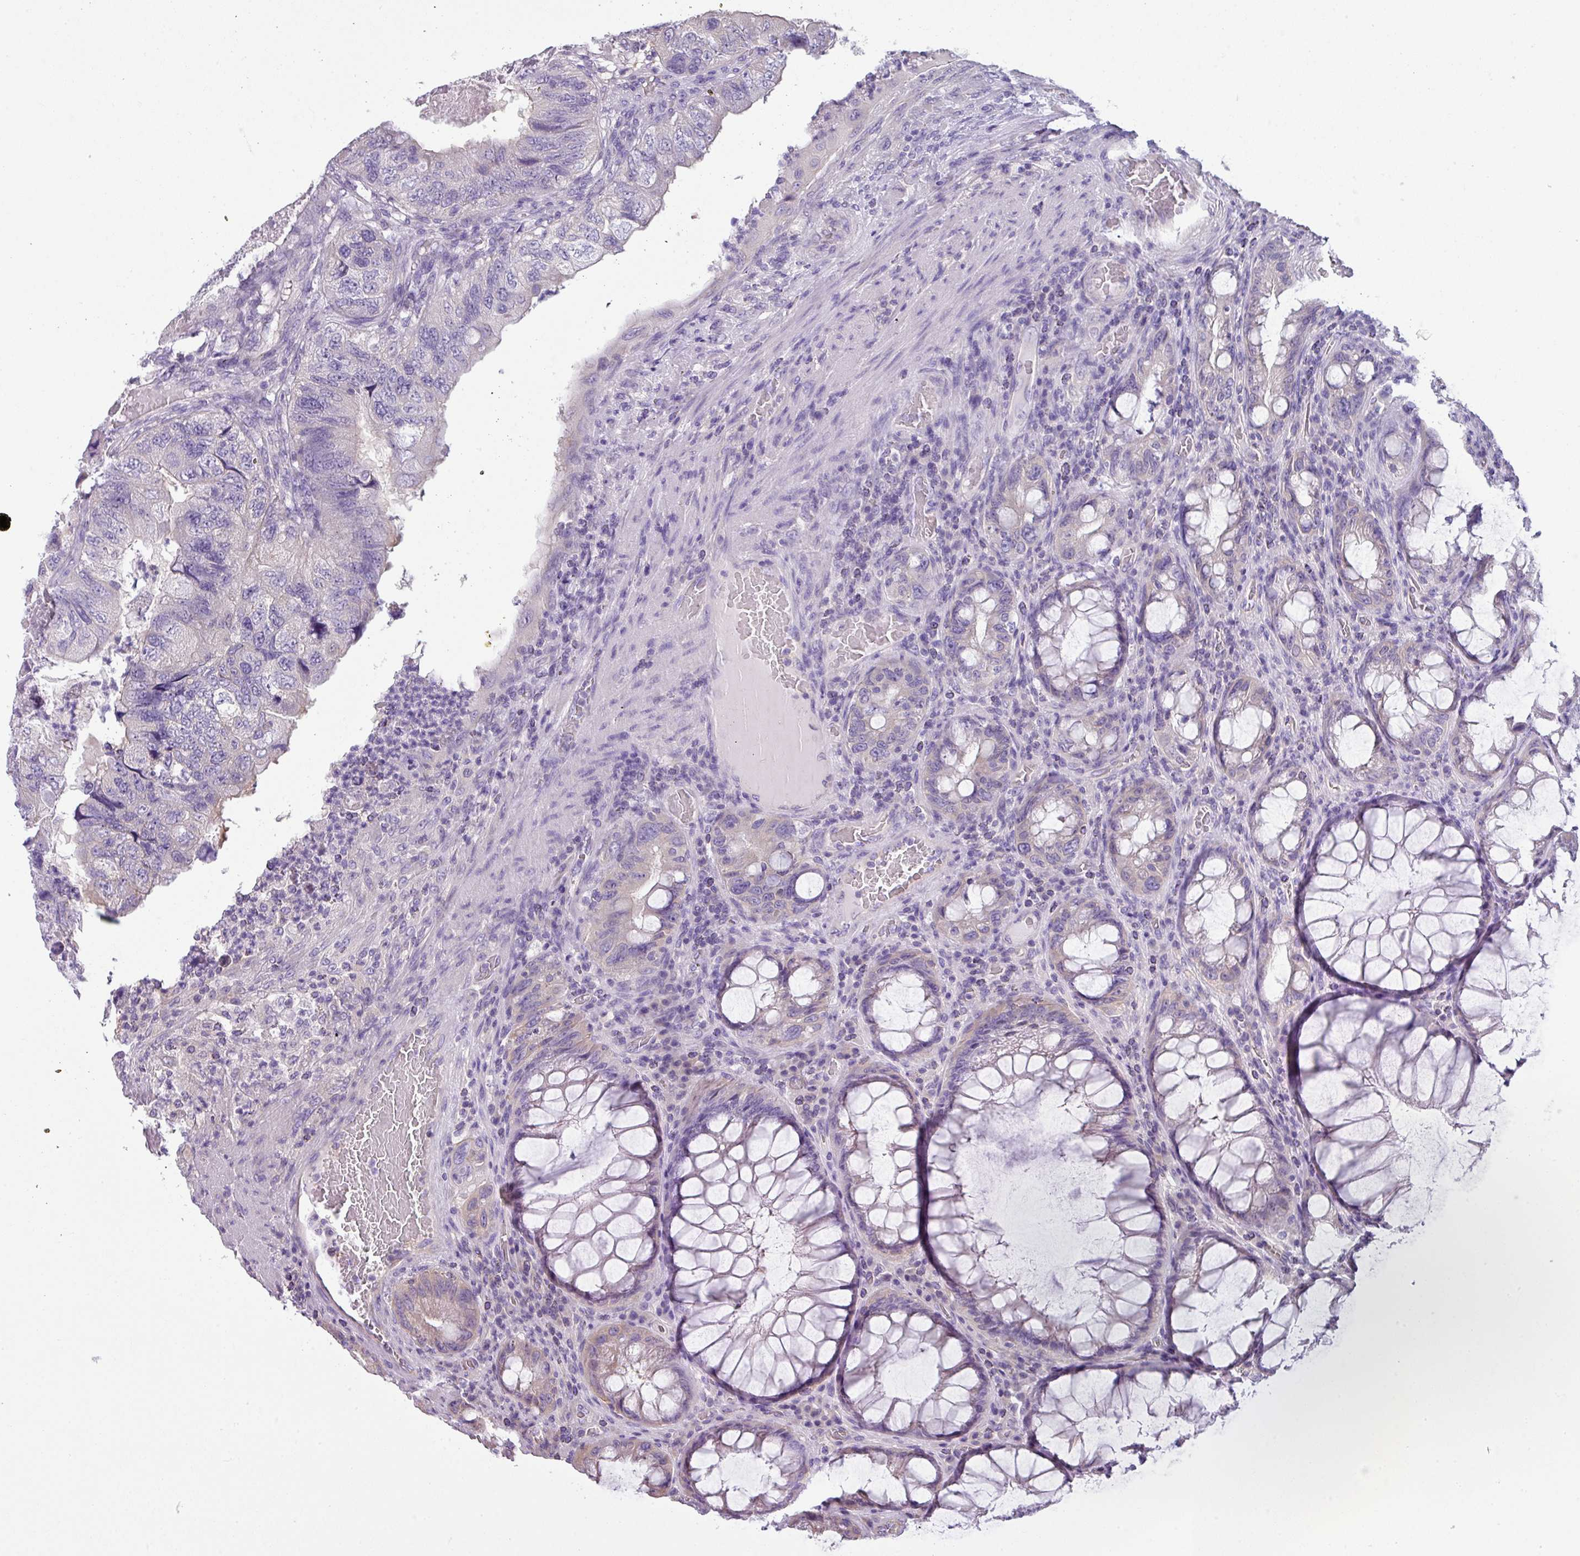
{"staining": {"intensity": "negative", "quantity": "none", "location": "none"}, "tissue": "colorectal cancer", "cell_type": "Tumor cells", "image_type": "cancer", "snomed": [{"axis": "morphology", "description": "Adenocarcinoma, NOS"}, {"axis": "topography", "description": "Rectum"}], "caption": "An image of human colorectal cancer is negative for staining in tumor cells. (DAB IHC visualized using brightfield microscopy, high magnification).", "gene": "PALS2", "patient": {"sex": "male", "age": 63}}